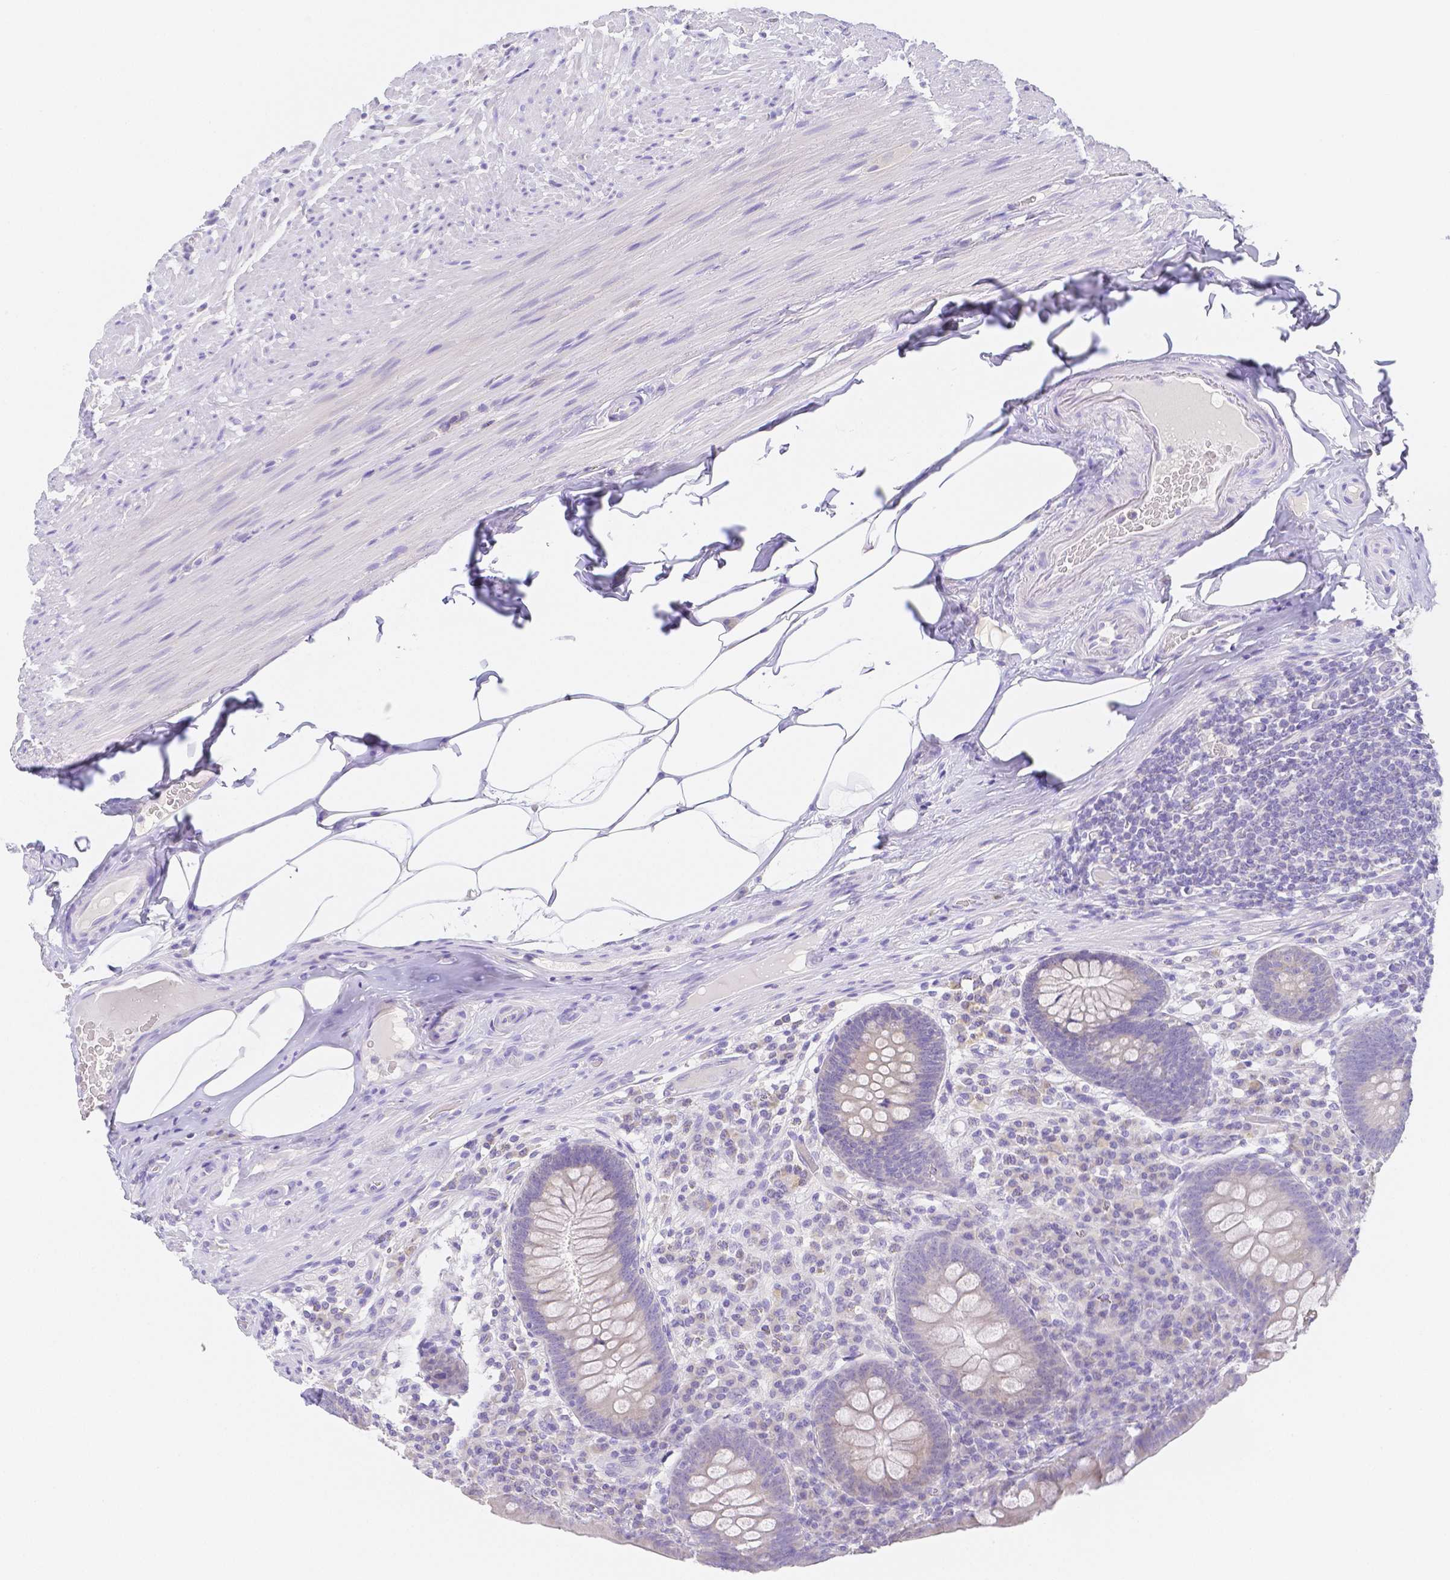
{"staining": {"intensity": "negative", "quantity": "none", "location": "none"}, "tissue": "appendix", "cell_type": "Glandular cells", "image_type": "normal", "snomed": [{"axis": "morphology", "description": "Normal tissue, NOS"}, {"axis": "topography", "description": "Appendix"}], "caption": "IHC micrograph of unremarkable appendix: human appendix stained with DAB reveals no significant protein staining in glandular cells.", "gene": "ZG16B", "patient": {"sex": "male", "age": 71}}